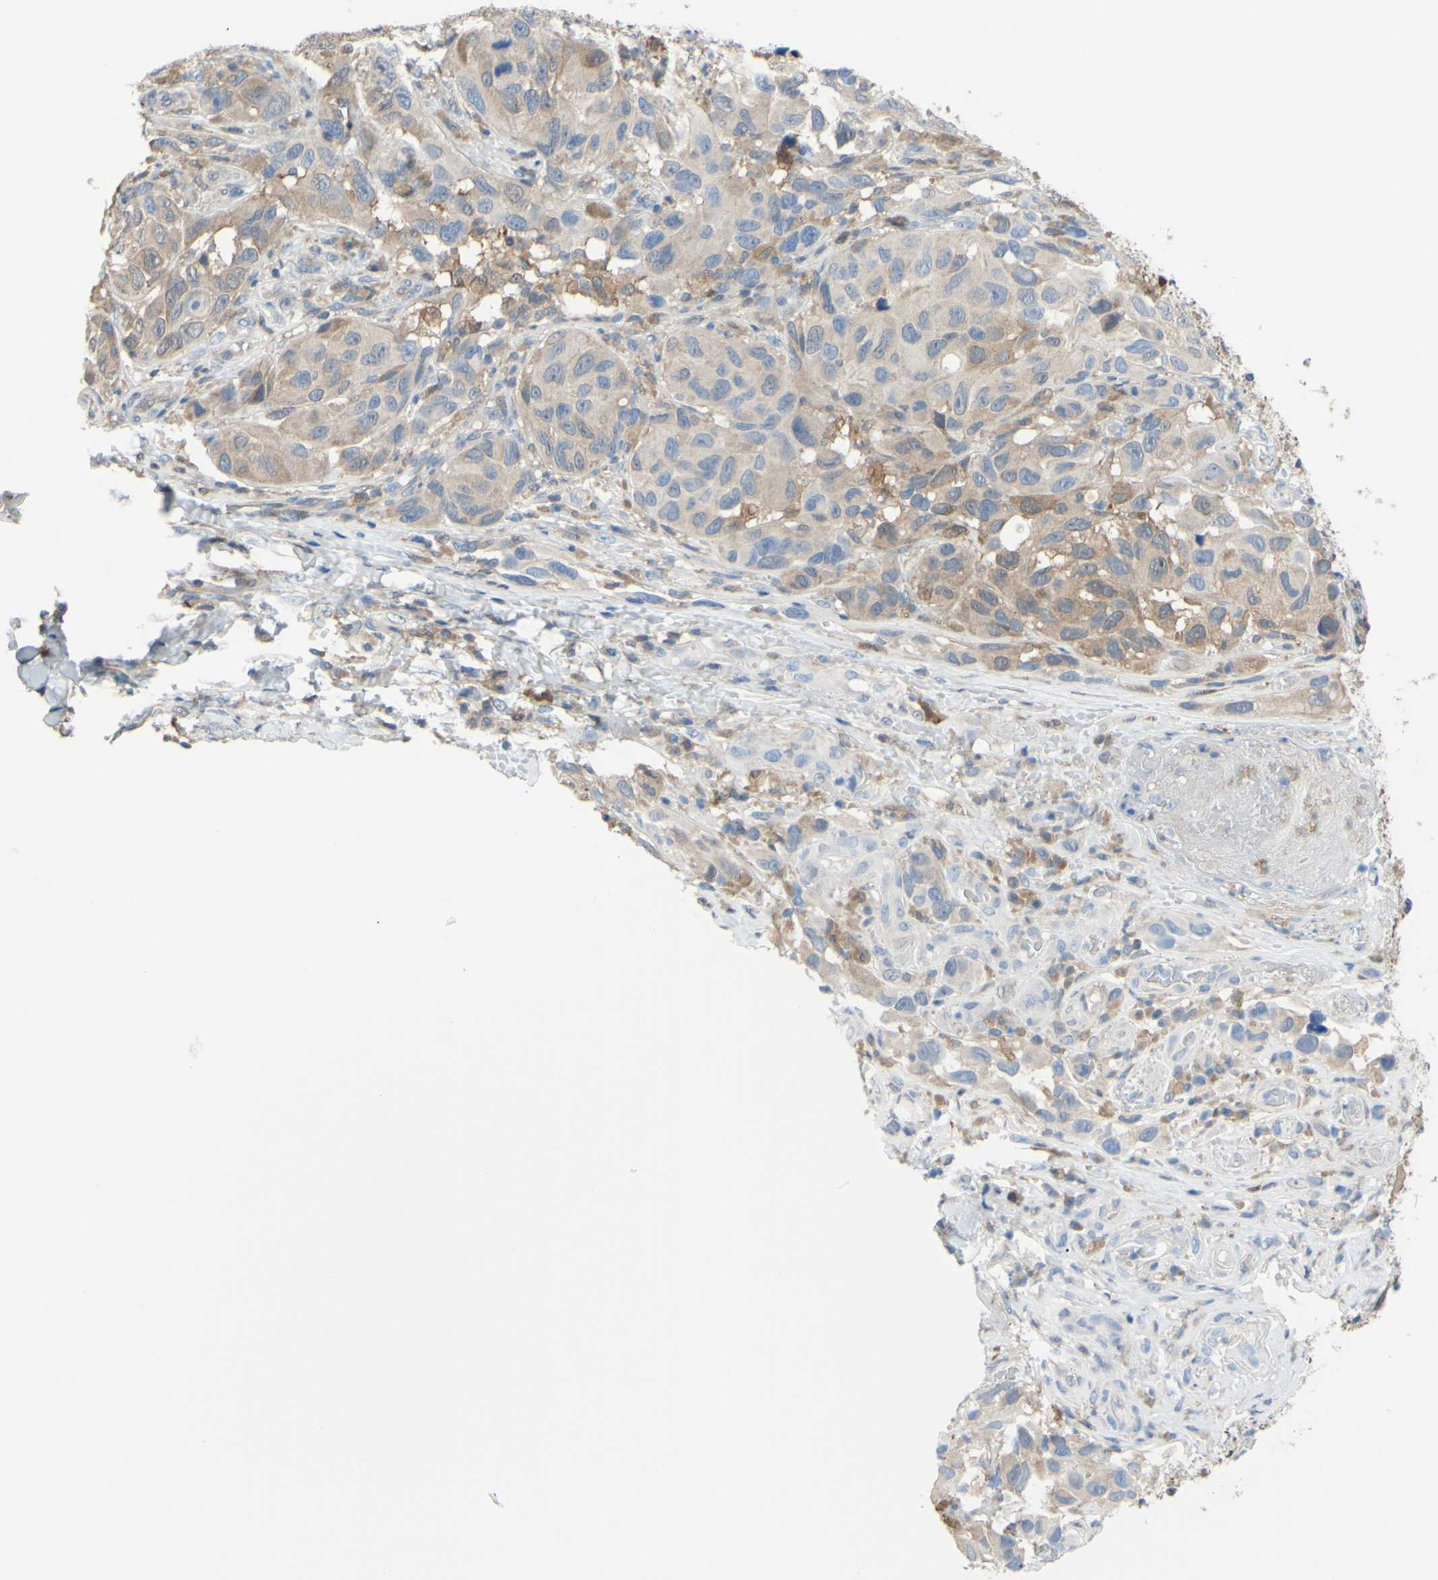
{"staining": {"intensity": "moderate", "quantity": "<25%", "location": "cytoplasmic/membranous"}, "tissue": "melanoma", "cell_type": "Tumor cells", "image_type": "cancer", "snomed": [{"axis": "morphology", "description": "Malignant melanoma, NOS"}, {"axis": "topography", "description": "Skin"}], "caption": "Protein staining by IHC shows moderate cytoplasmic/membranous expression in about <25% of tumor cells in malignant melanoma. Nuclei are stained in blue.", "gene": "UPK3B", "patient": {"sex": "female", "age": 73}}